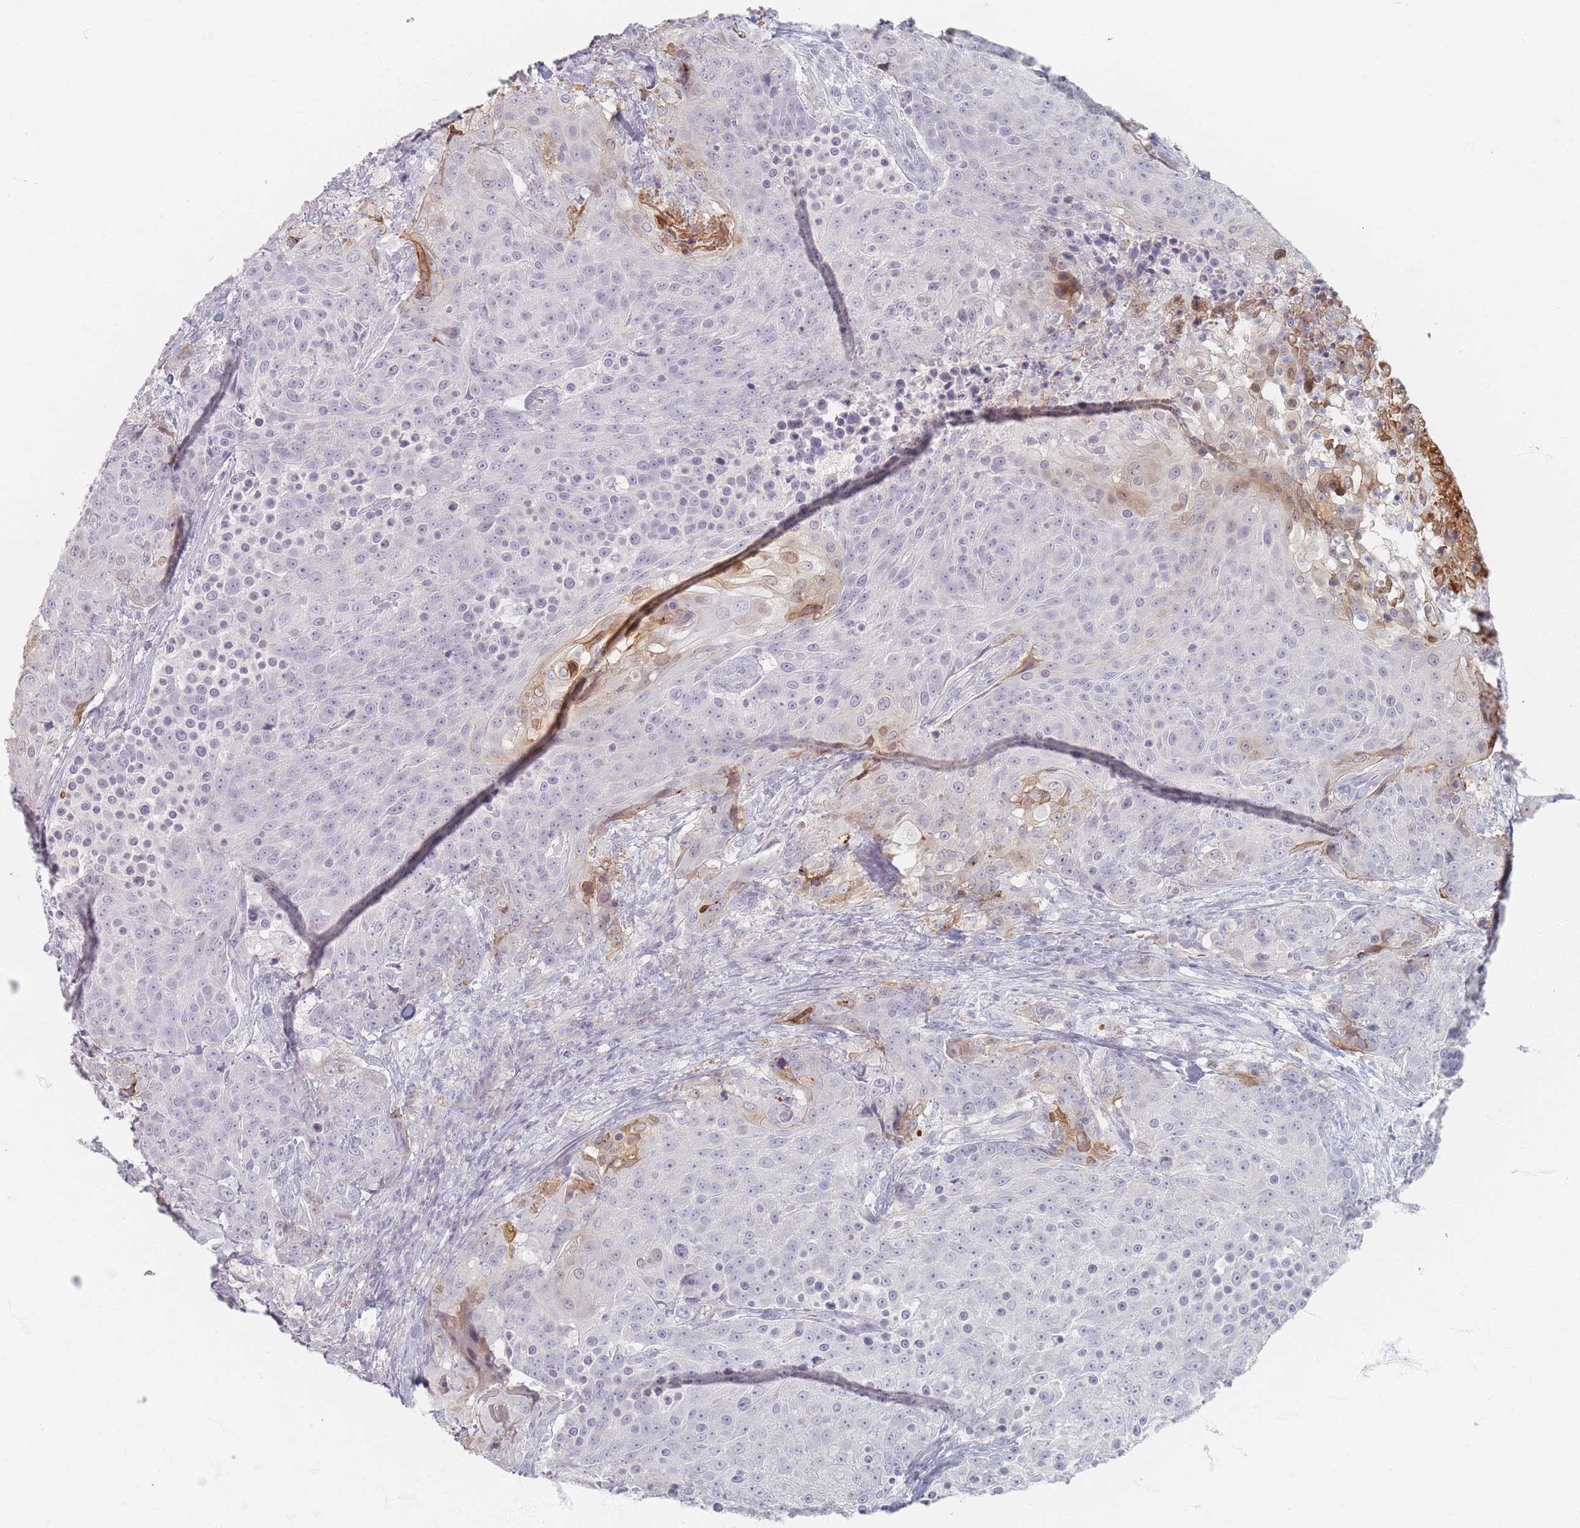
{"staining": {"intensity": "negative", "quantity": "none", "location": "none"}, "tissue": "urothelial cancer", "cell_type": "Tumor cells", "image_type": "cancer", "snomed": [{"axis": "morphology", "description": "Urothelial carcinoma, High grade"}, {"axis": "topography", "description": "Urinary bladder"}], "caption": "DAB immunohistochemical staining of human urothelial carcinoma (high-grade) exhibits no significant expression in tumor cells. (Brightfield microscopy of DAB (3,3'-diaminobenzidine) immunohistochemistry at high magnification).", "gene": "CD37", "patient": {"sex": "female", "age": 63}}